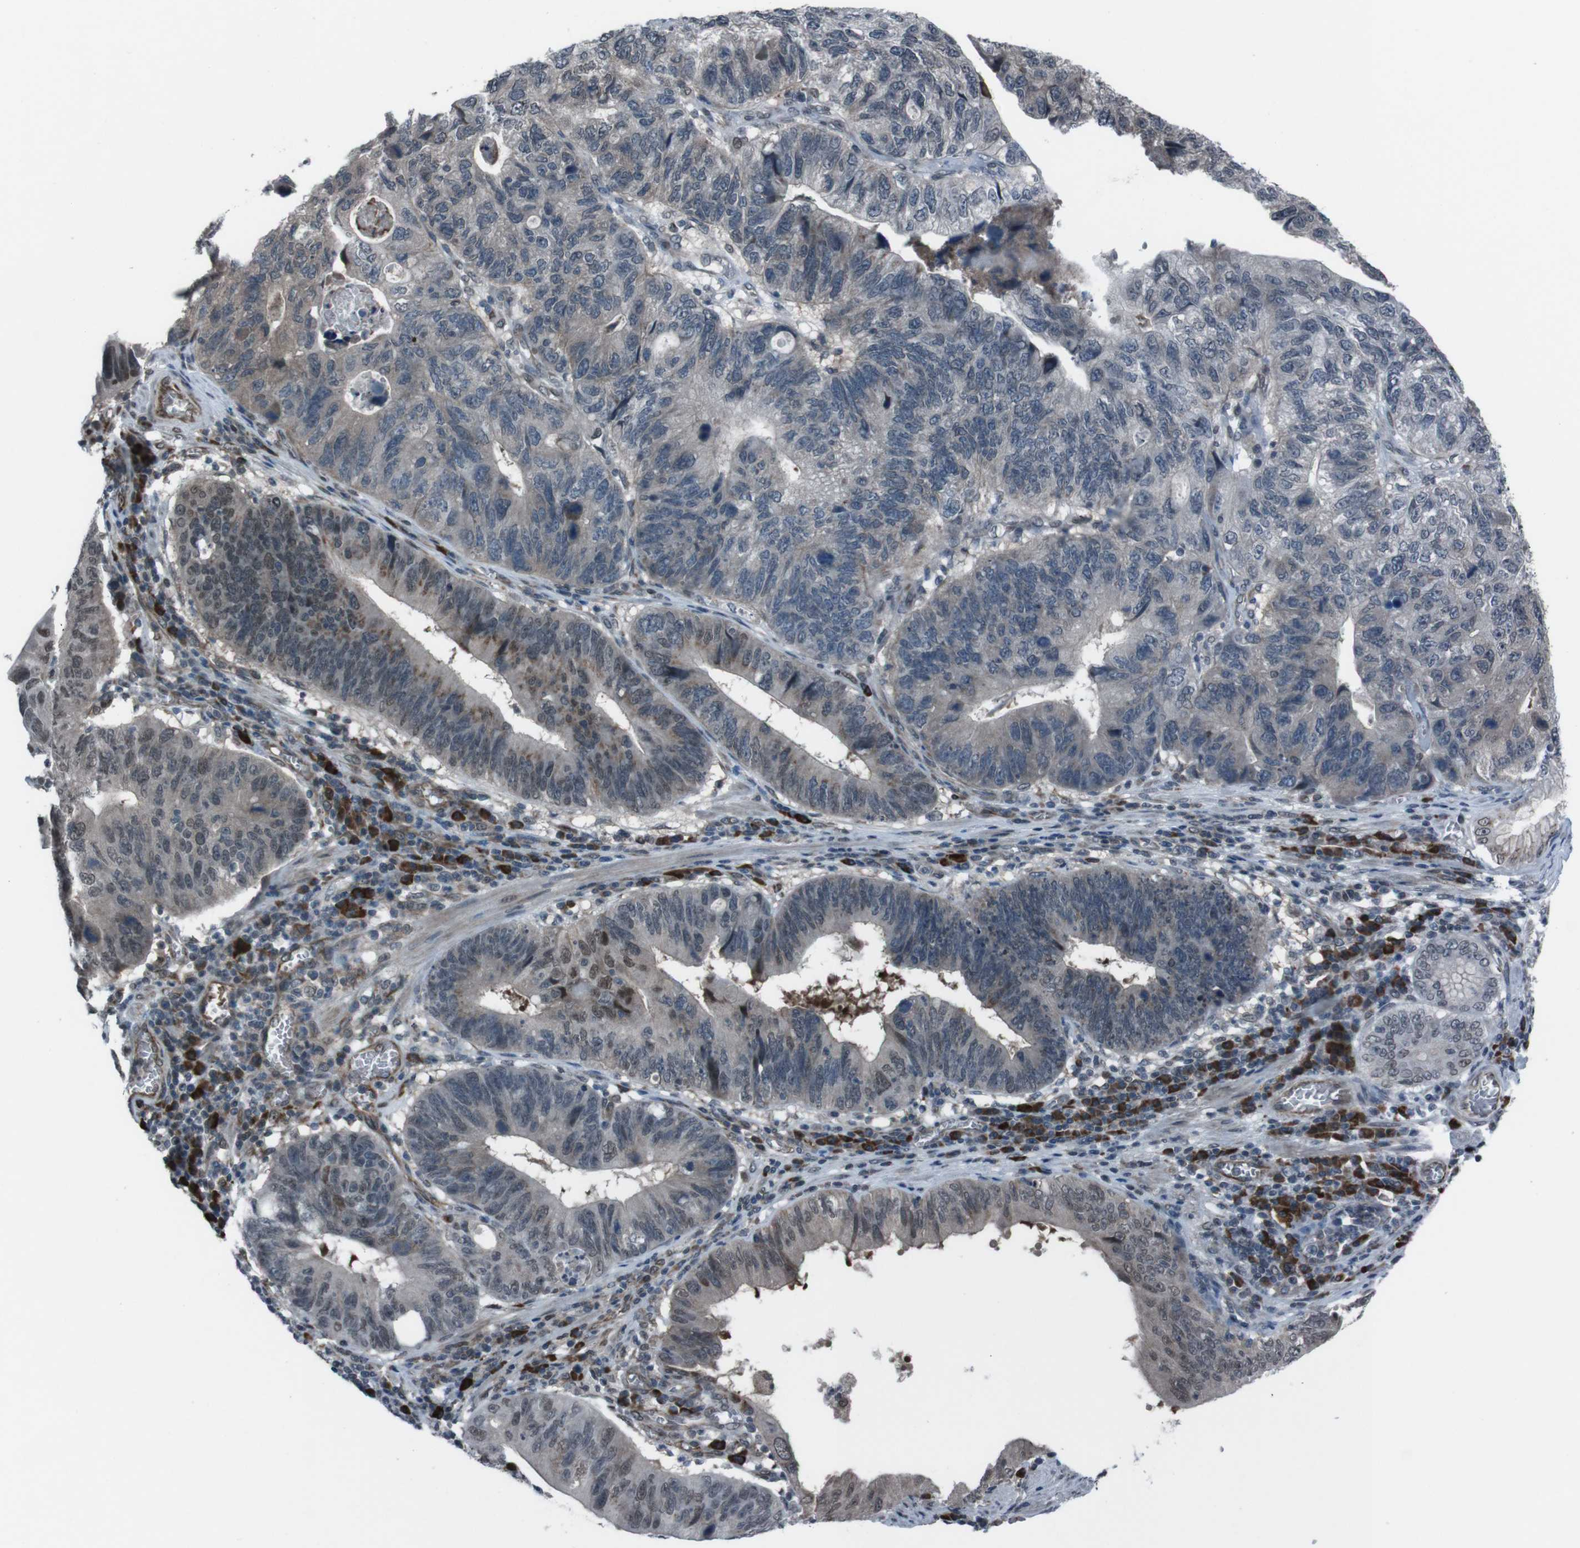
{"staining": {"intensity": "moderate", "quantity": "25%-75%", "location": "cytoplasmic/membranous,nuclear"}, "tissue": "stomach cancer", "cell_type": "Tumor cells", "image_type": "cancer", "snomed": [{"axis": "morphology", "description": "Adenocarcinoma, NOS"}, {"axis": "topography", "description": "Stomach"}], "caption": "Human stomach adenocarcinoma stained for a protein (brown) exhibits moderate cytoplasmic/membranous and nuclear positive staining in approximately 25%-75% of tumor cells.", "gene": "SS18L1", "patient": {"sex": "male", "age": 59}}